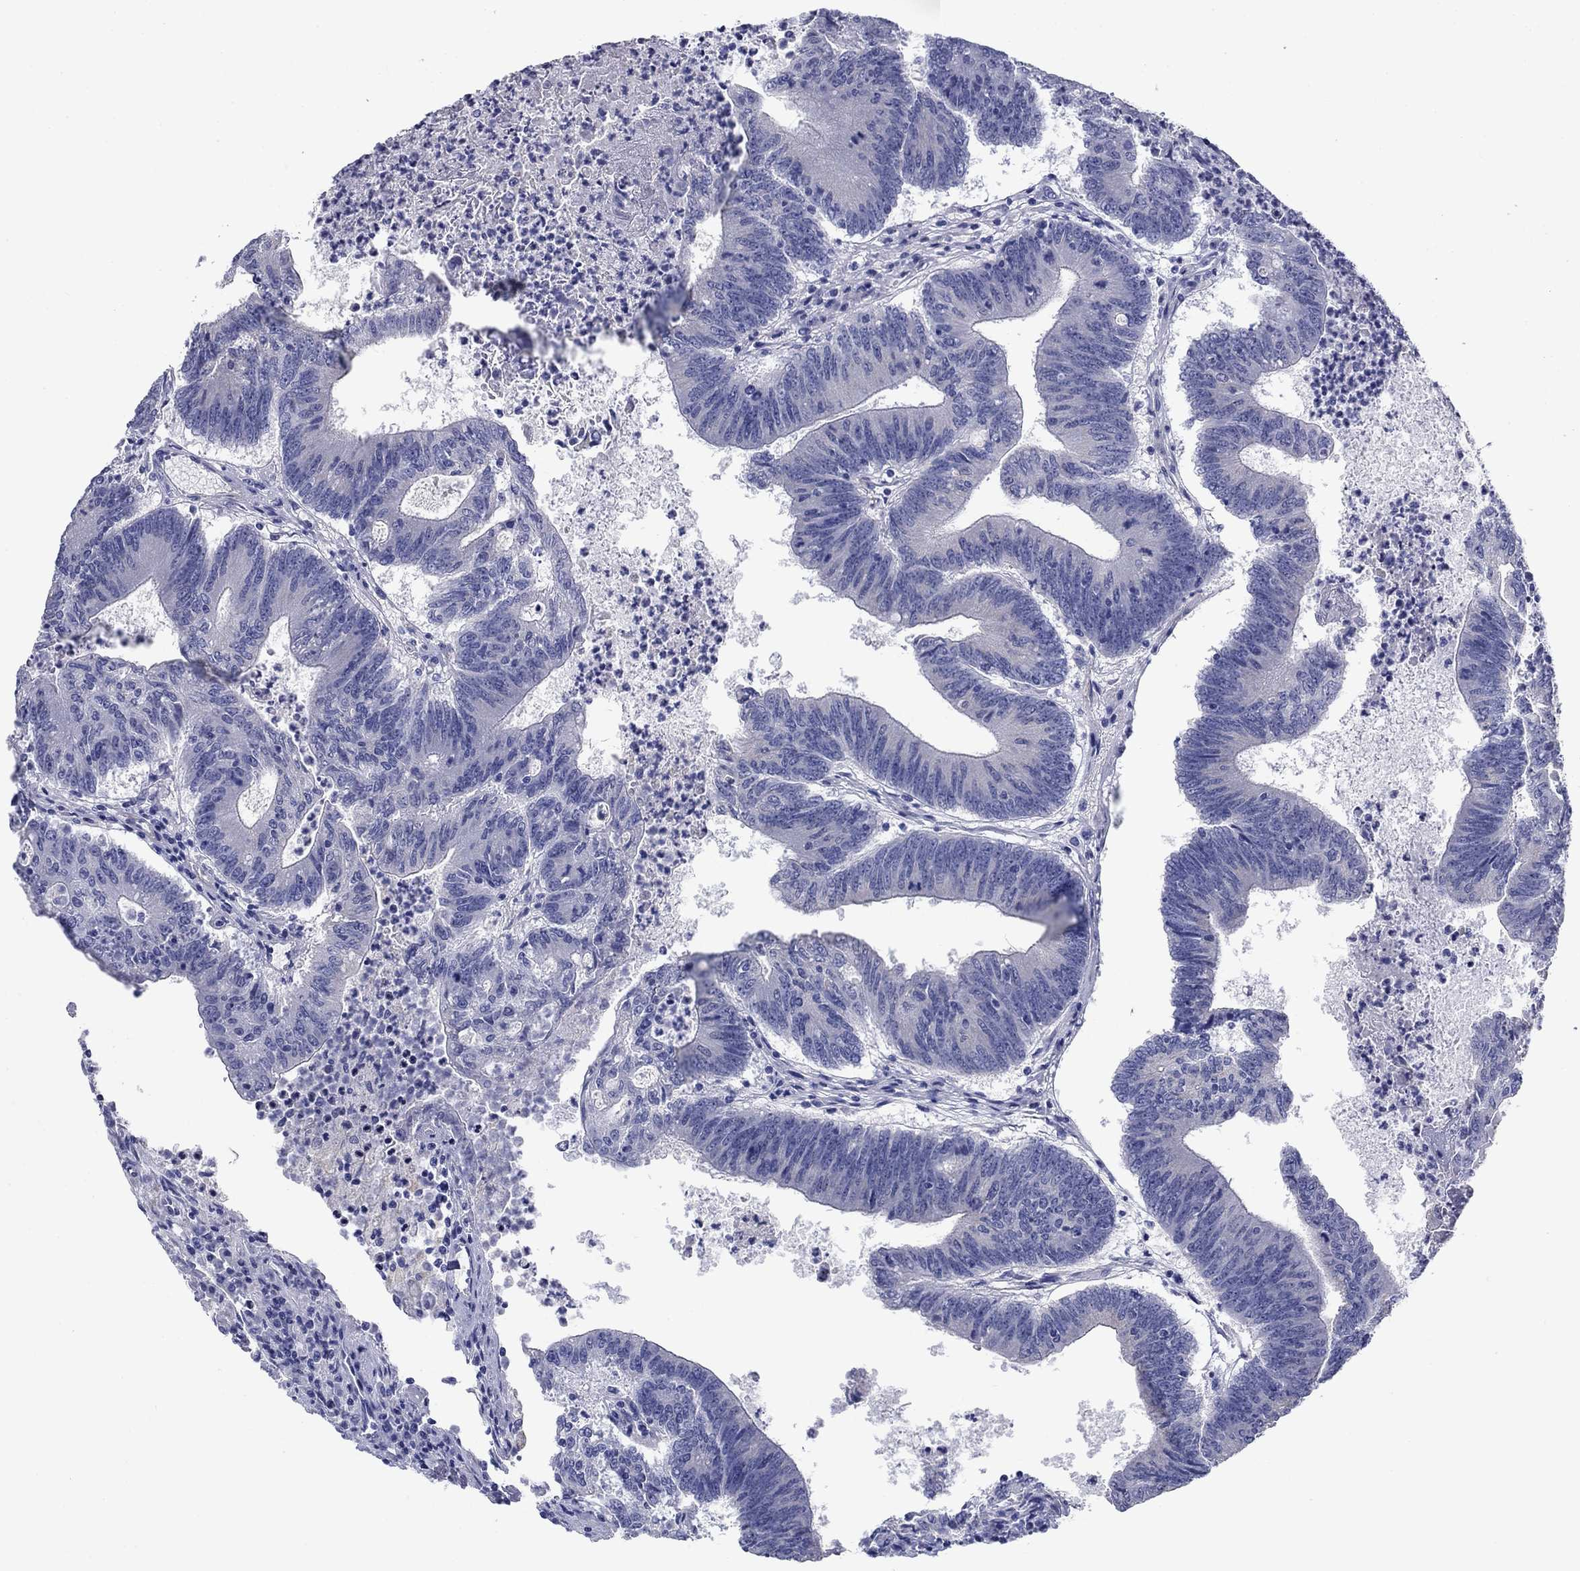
{"staining": {"intensity": "negative", "quantity": "none", "location": "none"}, "tissue": "colorectal cancer", "cell_type": "Tumor cells", "image_type": "cancer", "snomed": [{"axis": "morphology", "description": "Adenocarcinoma, NOS"}, {"axis": "topography", "description": "Colon"}], "caption": "Colorectal cancer was stained to show a protein in brown. There is no significant positivity in tumor cells.", "gene": "PRKCG", "patient": {"sex": "female", "age": 70}}